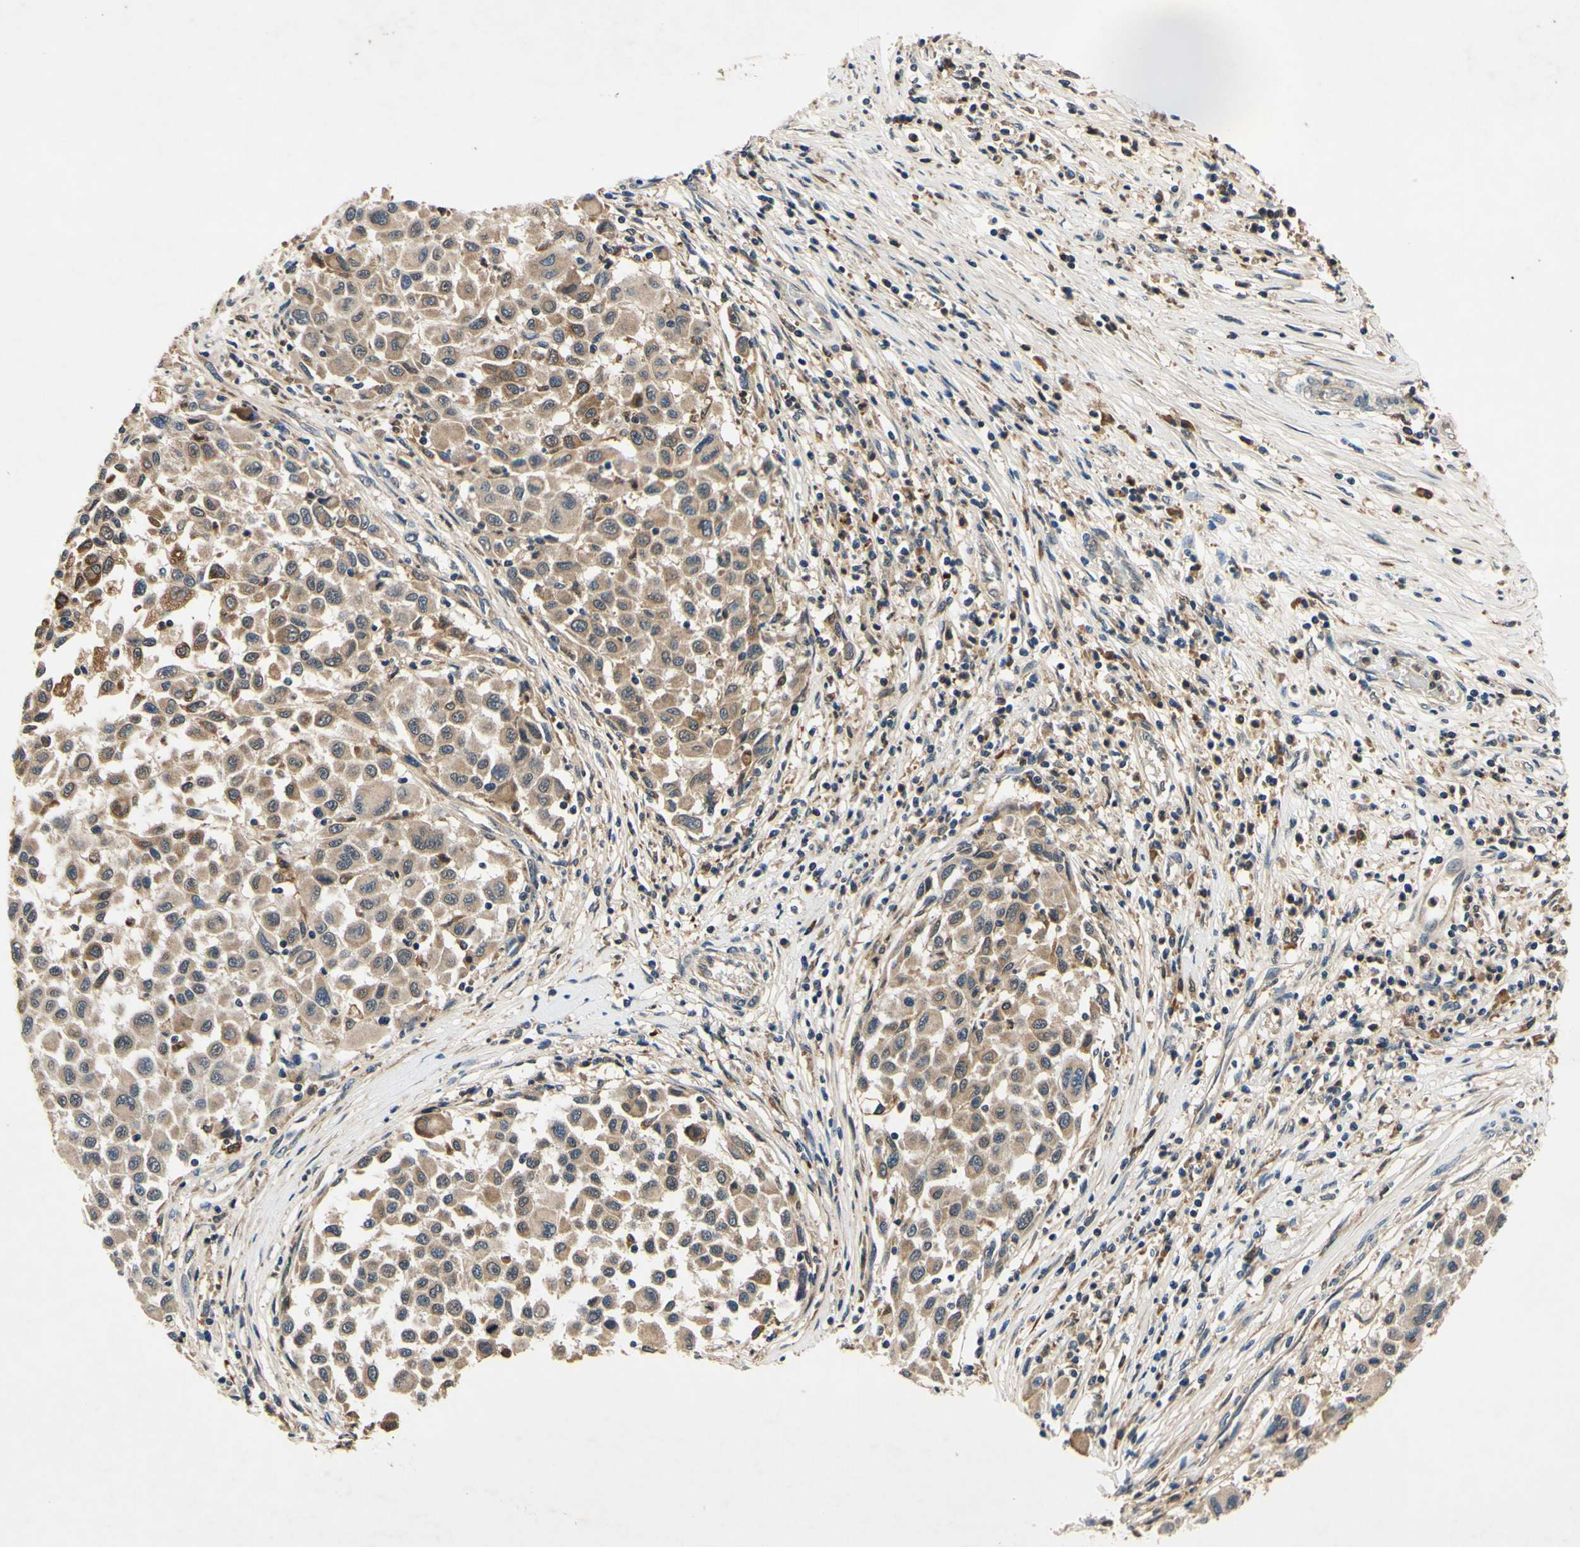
{"staining": {"intensity": "weak", "quantity": ">75%", "location": "cytoplasmic/membranous"}, "tissue": "melanoma", "cell_type": "Tumor cells", "image_type": "cancer", "snomed": [{"axis": "morphology", "description": "Malignant melanoma, Metastatic site"}, {"axis": "topography", "description": "Lymph node"}], "caption": "Human malignant melanoma (metastatic site) stained with a brown dye shows weak cytoplasmic/membranous positive expression in approximately >75% of tumor cells.", "gene": "PLA2G4A", "patient": {"sex": "male", "age": 61}}